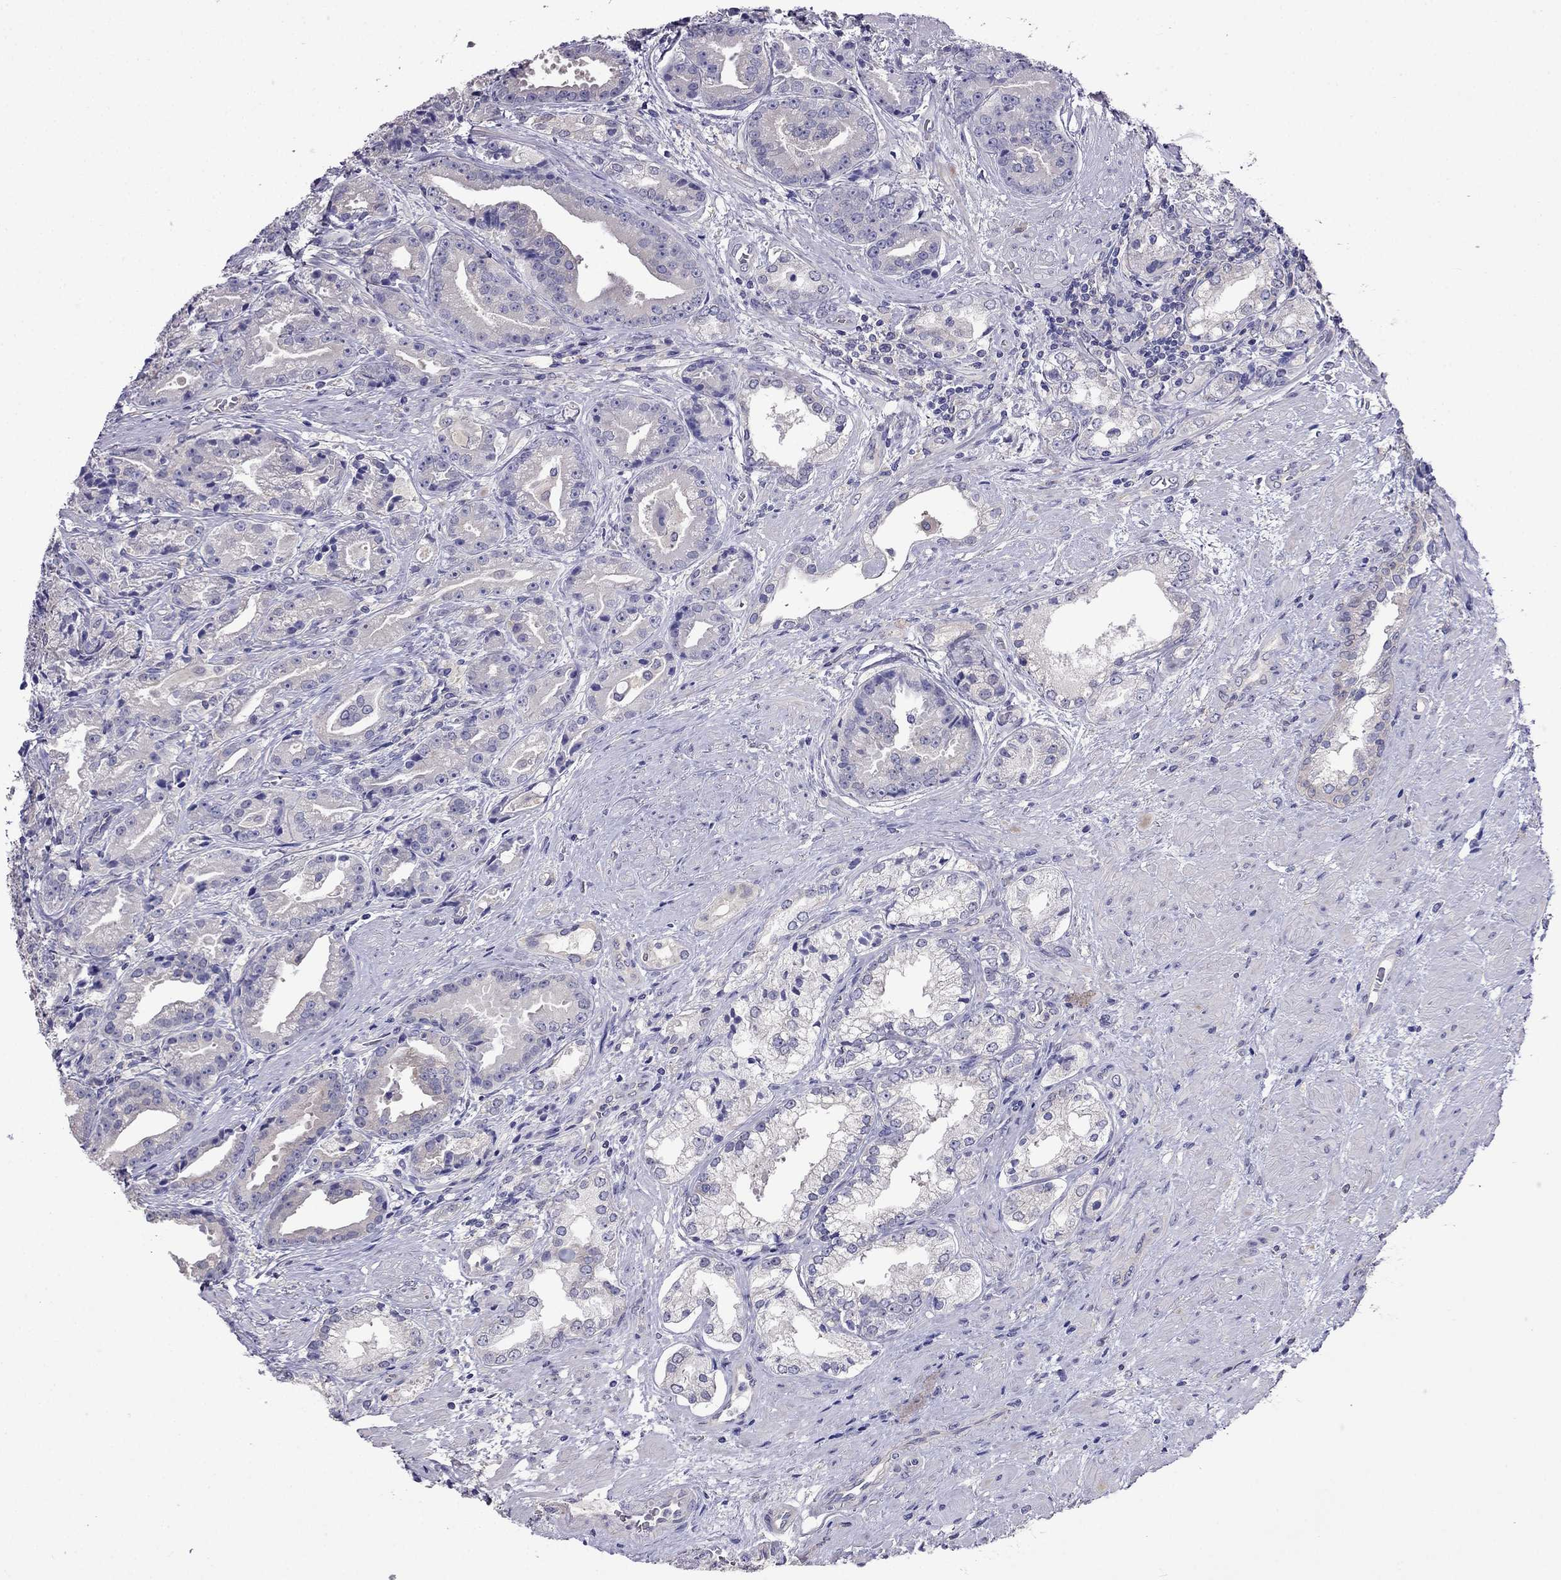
{"staining": {"intensity": "negative", "quantity": "none", "location": "none"}, "tissue": "prostate cancer", "cell_type": "Tumor cells", "image_type": "cancer", "snomed": [{"axis": "morphology", "description": "Adenocarcinoma, NOS"}, {"axis": "morphology", "description": "Adenocarcinoma, High grade"}, {"axis": "topography", "description": "Prostate"}], "caption": "Prostate high-grade adenocarcinoma was stained to show a protein in brown. There is no significant staining in tumor cells.", "gene": "SCNN1D", "patient": {"sex": "male", "age": 64}}